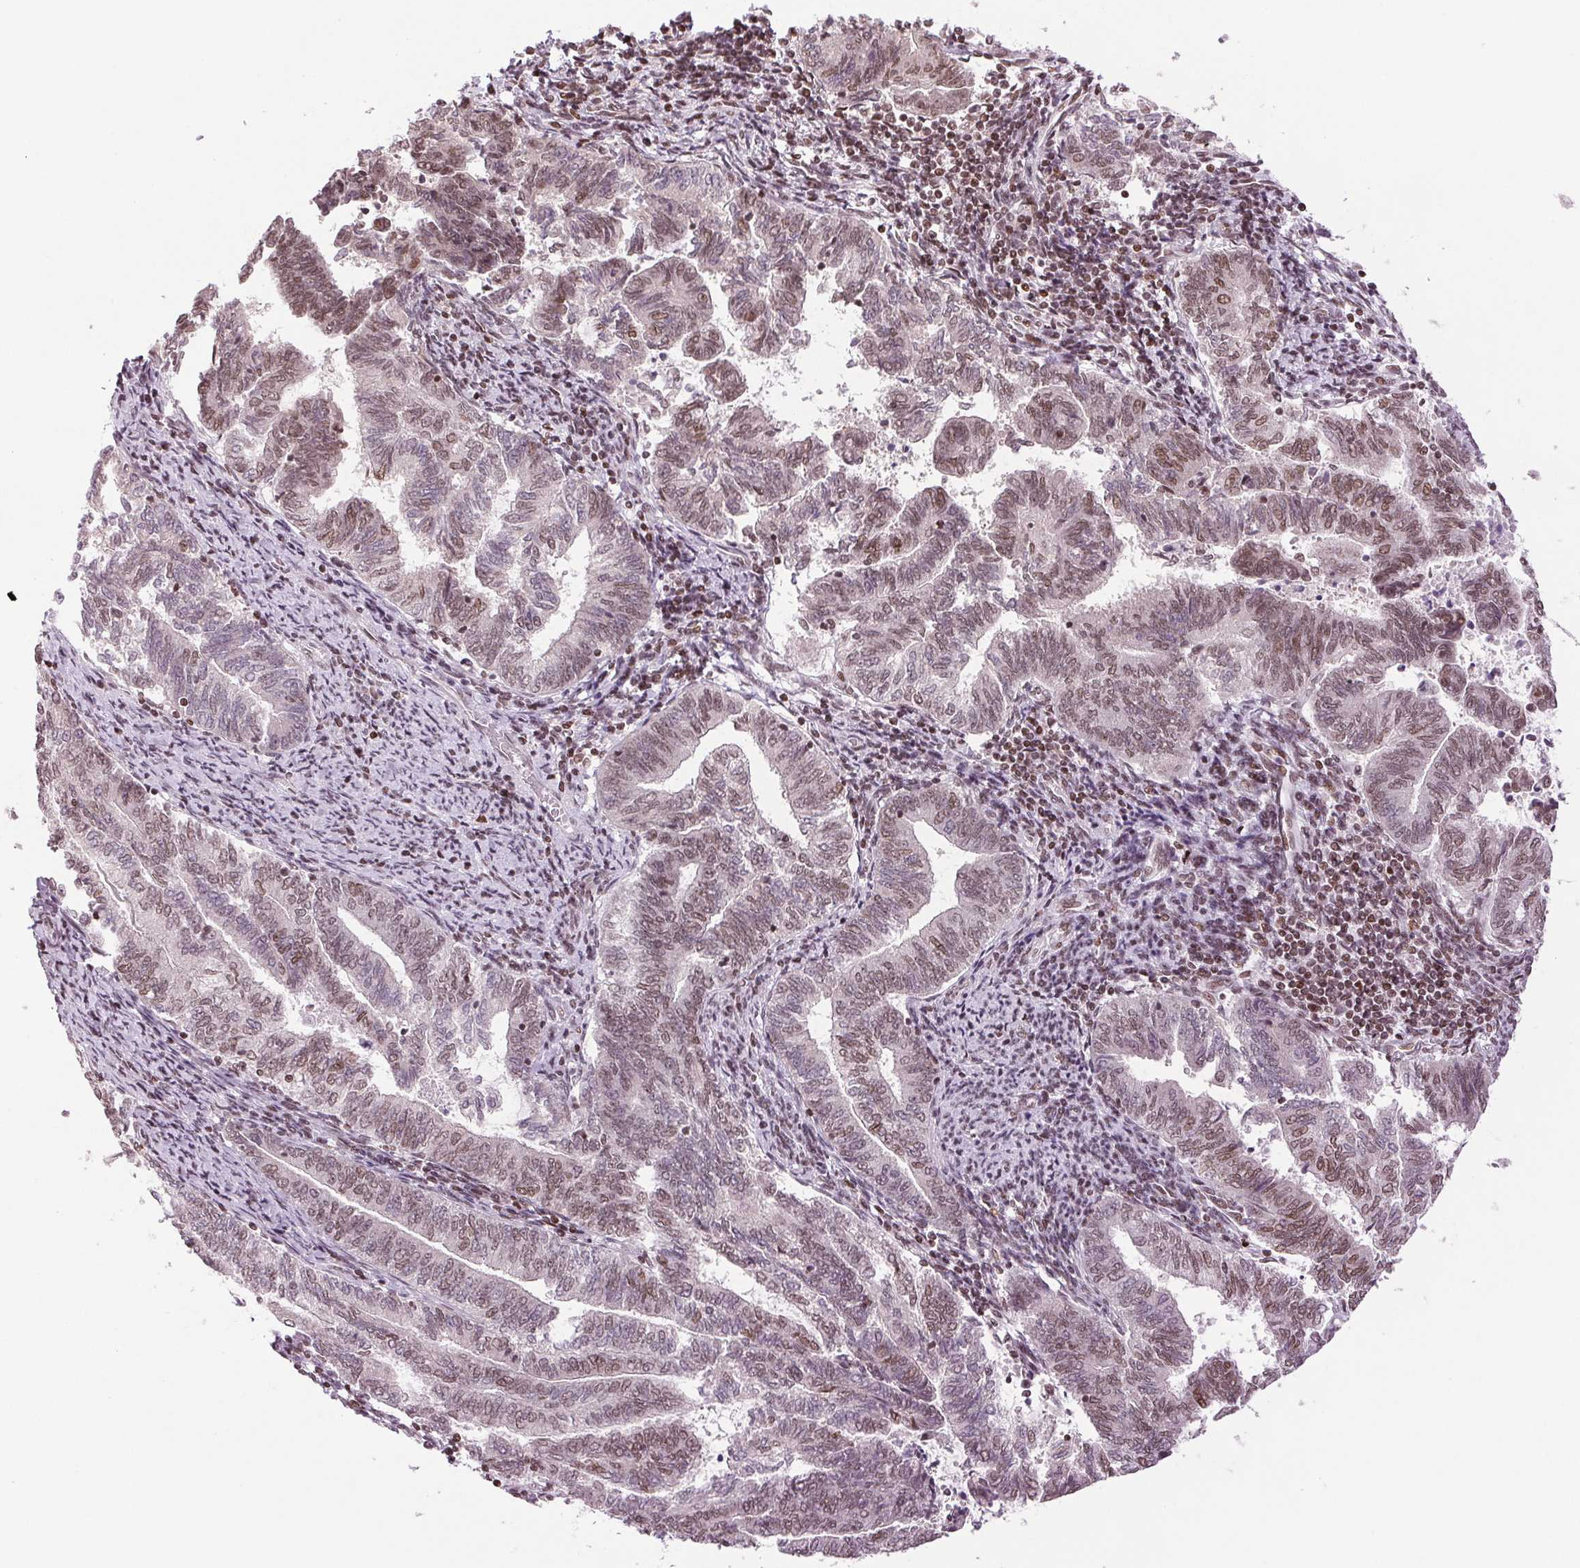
{"staining": {"intensity": "moderate", "quantity": "25%-75%", "location": "nuclear"}, "tissue": "ovarian cancer", "cell_type": "Tumor cells", "image_type": "cancer", "snomed": [{"axis": "morphology", "description": "Cystadenocarcinoma, mucinous, NOS"}, {"axis": "topography", "description": "Ovary"}], "caption": "This micrograph displays mucinous cystadenocarcinoma (ovarian) stained with immunohistochemistry (IHC) to label a protein in brown. The nuclear of tumor cells show moderate positivity for the protein. Nuclei are counter-stained blue.", "gene": "XPC", "patient": {"sex": "female", "age": 72}}